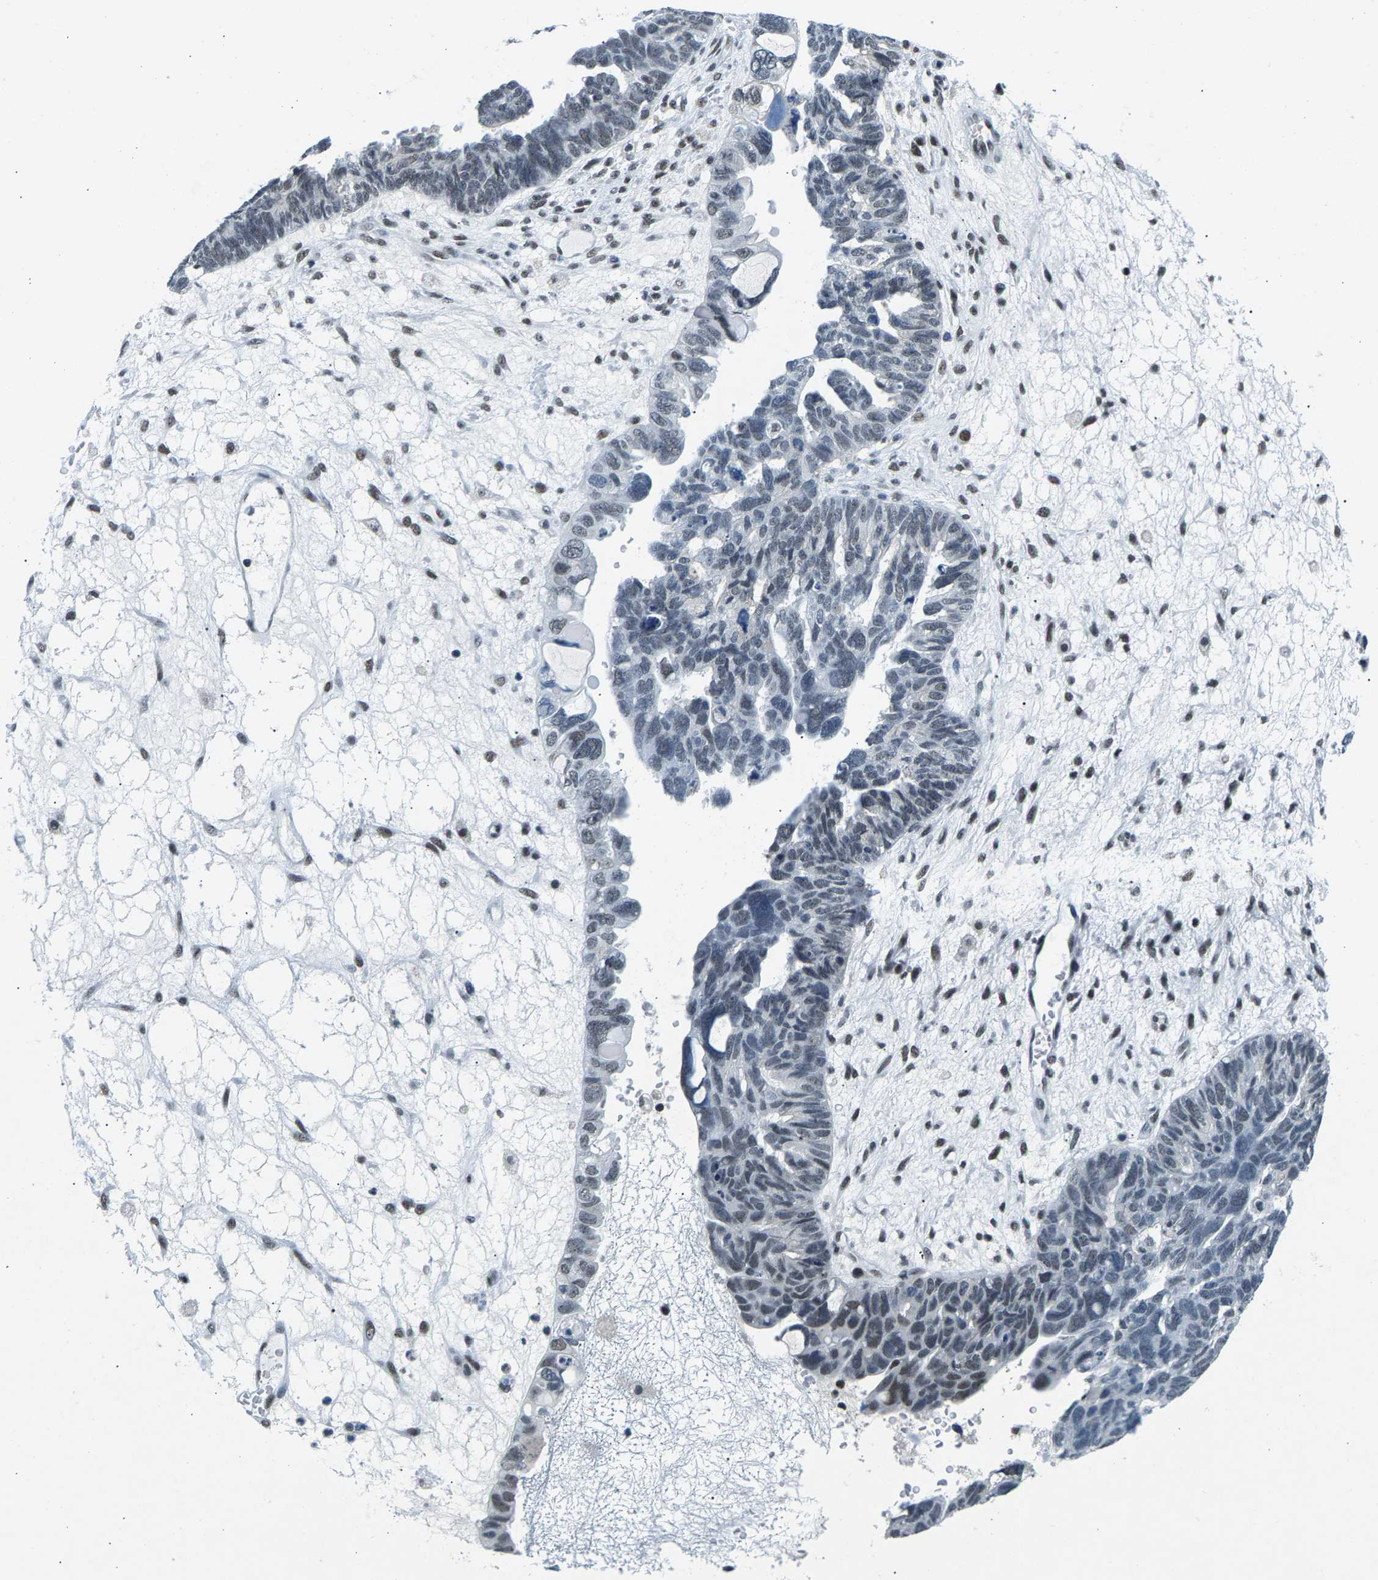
{"staining": {"intensity": "weak", "quantity": "<25%", "location": "nuclear"}, "tissue": "ovarian cancer", "cell_type": "Tumor cells", "image_type": "cancer", "snomed": [{"axis": "morphology", "description": "Cystadenocarcinoma, serous, NOS"}, {"axis": "topography", "description": "Ovary"}], "caption": "This is a image of immunohistochemistry (IHC) staining of ovarian cancer, which shows no positivity in tumor cells.", "gene": "ATF2", "patient": {"sex": "female", "age": 79}}